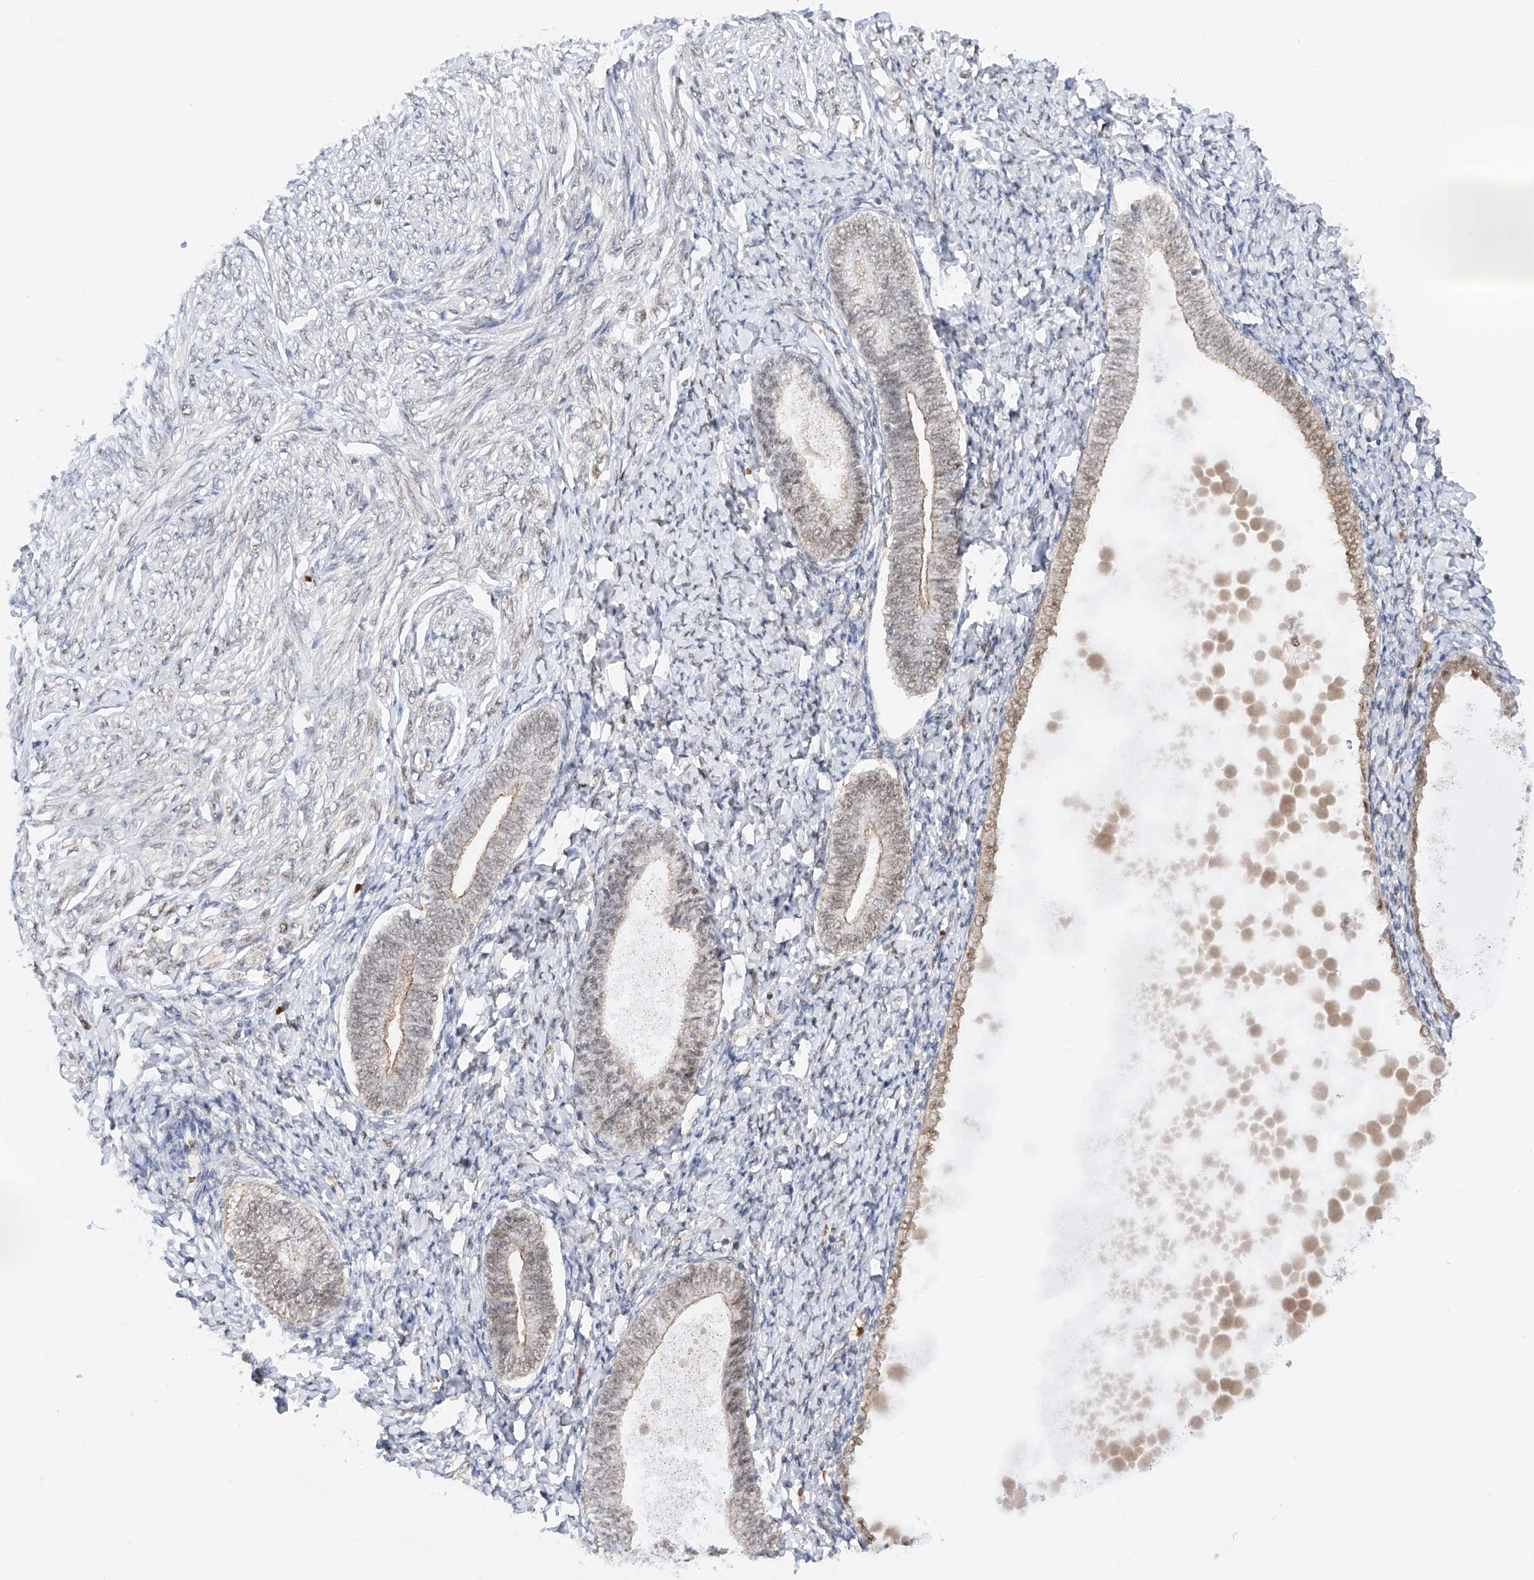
{"staining": {"intensity": "negative", "quantity": "none", "location": "none"}, "tissue": "endometrium", "cell_type": "Cells in endometrial stroma", "image_type": "normal", "snomed": [{"axis": "morphology", "description": "Normal tissue, NOS"}, {"axis": "topography", "description": "Endometrium"}], "caption": "IHC histopathology image of normal endometrium: endometrium stained with DAB demonstrates no significant protein staining in cells in endometrial stroma. Nuclei are stained in blue.", "gene": "POGK", "patient": {"sex": "female", "age": 72}}